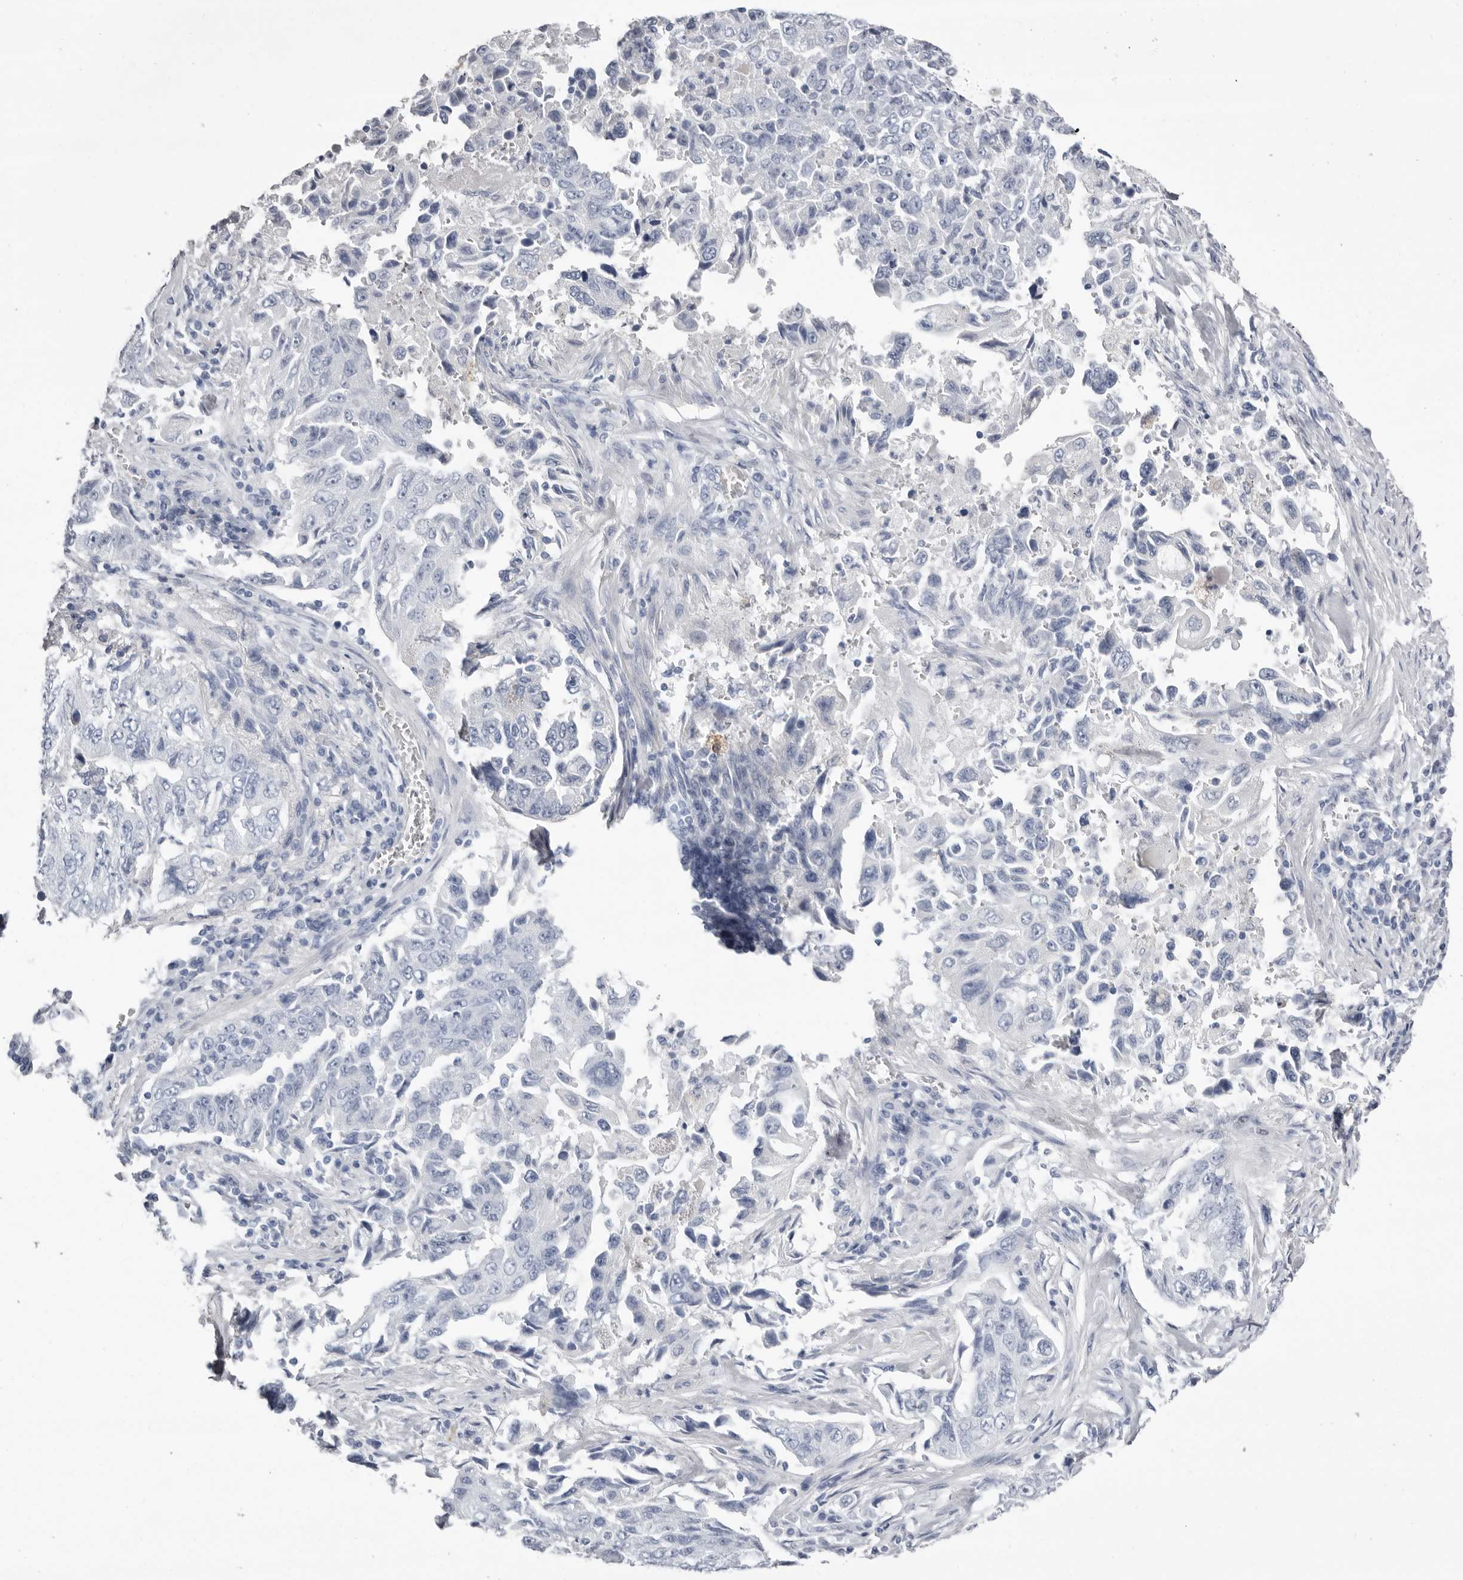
{"staining": {"intensity": "negative", "quantity": "none", "location": "none"}, "tissue": "lung cancer", "cell_type": "Tumor cells", "image_type": "cancer", "snomed": [{"axis": "morphology", "description": "Adenocarcinoma, NOS"}, {"axis": "topography", "description": "Lung"}], "caption": "High power microscopy histopathology image of an immunohistochemistry photomicrograph of lung cancer, revealing no significant staining in tumor cells.", "gene": "LPO", "patient": {"sex": "female", "age": 51}}